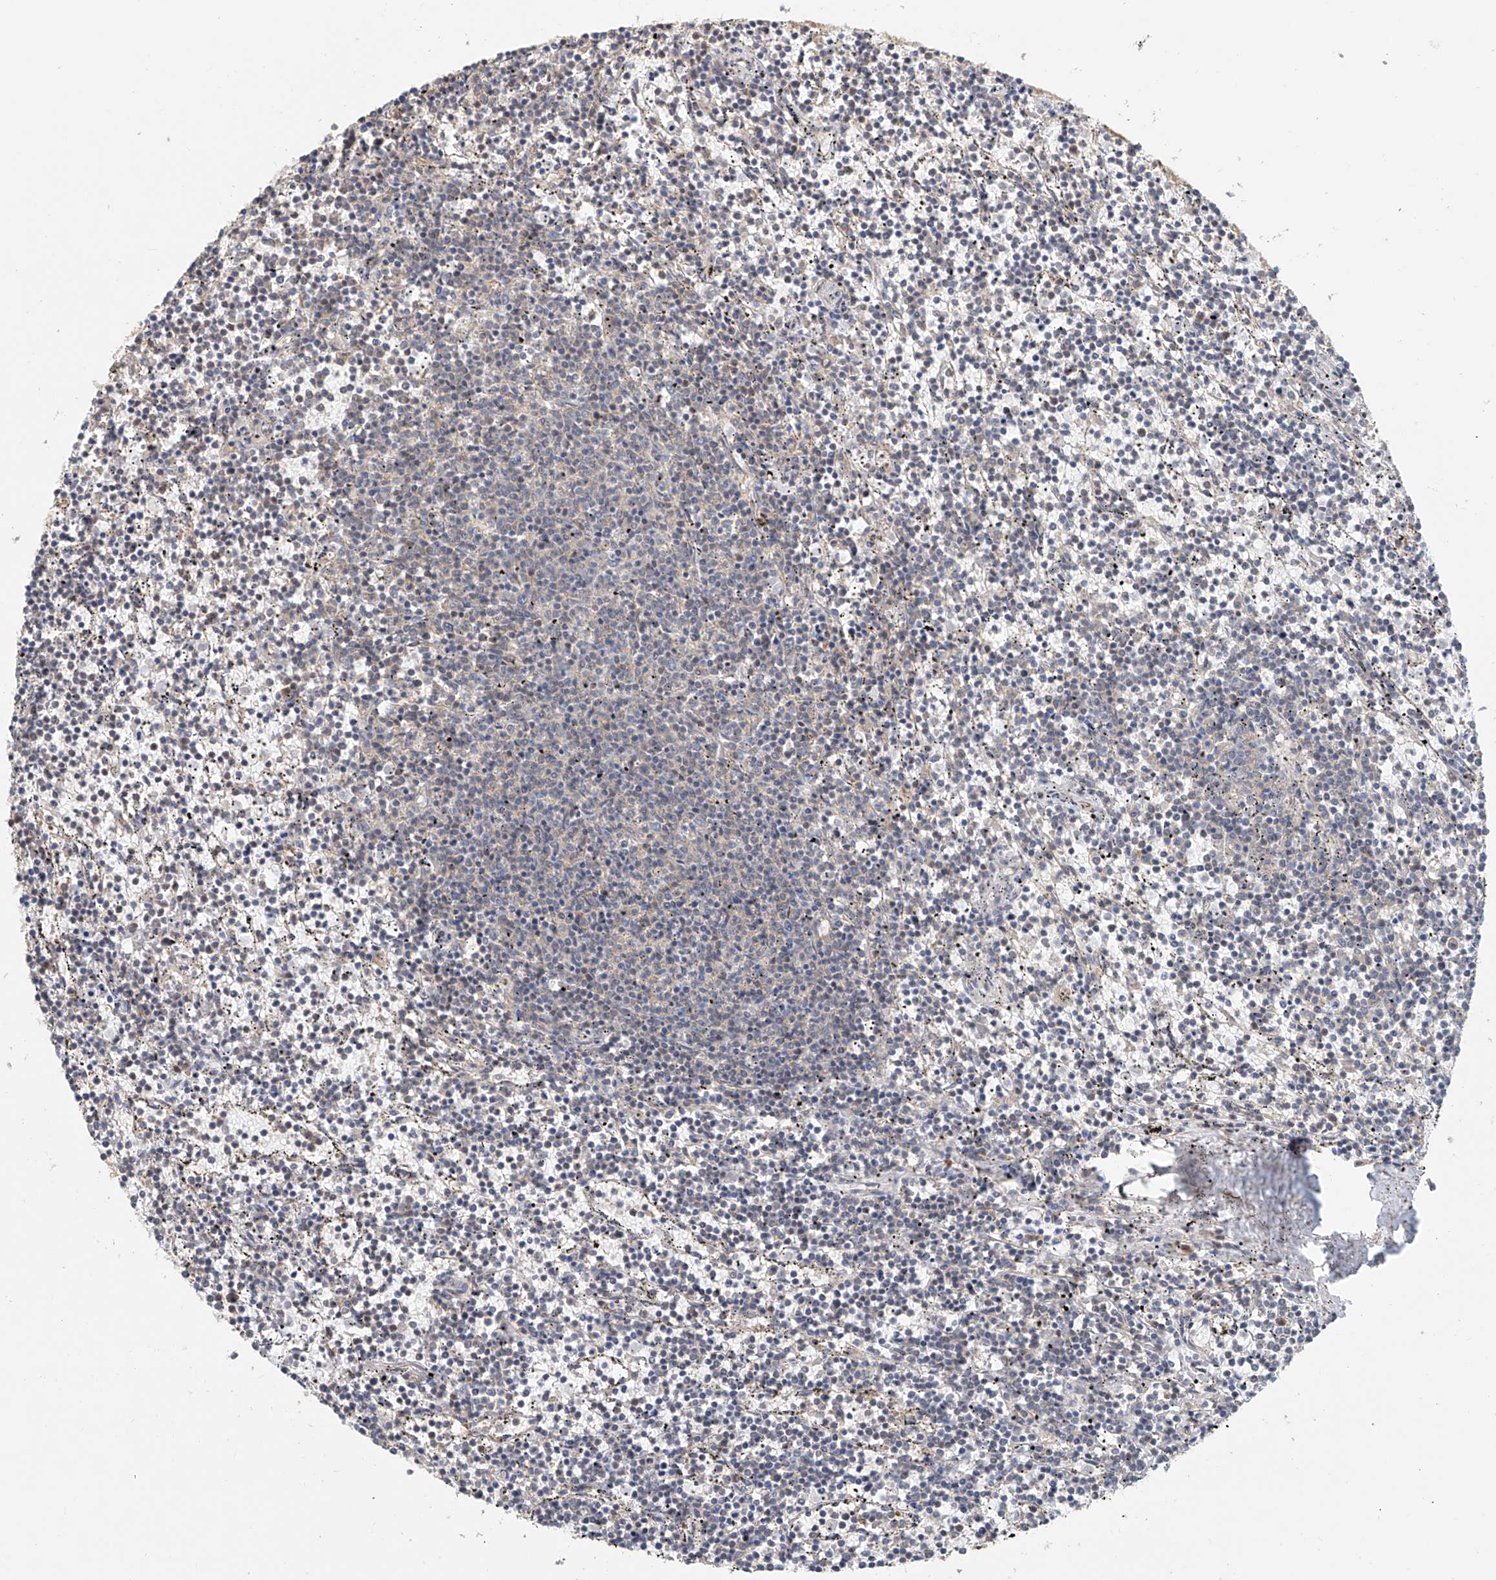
{"staining": {"intensity": "negative", "quantity": "none", "location": "none"}, "tissue": "lymphoma", "cell_type": "Tumor cells", "image_type": "cancer", "snomed": [{"axis": "morphology", "description": "Malignant lymphoma, non-Hodgkin's type, Low grade"}, {"axis": "topography", "description": "Spleen"}], "caption": "This is an immunohistochemistry micrograph of malignant lymphoma, non-Hodgkin's type (low-grade). There is no staining in tumor cells.", "gene": "FRYL", "patient": {"sex": "female", "age": 50}}